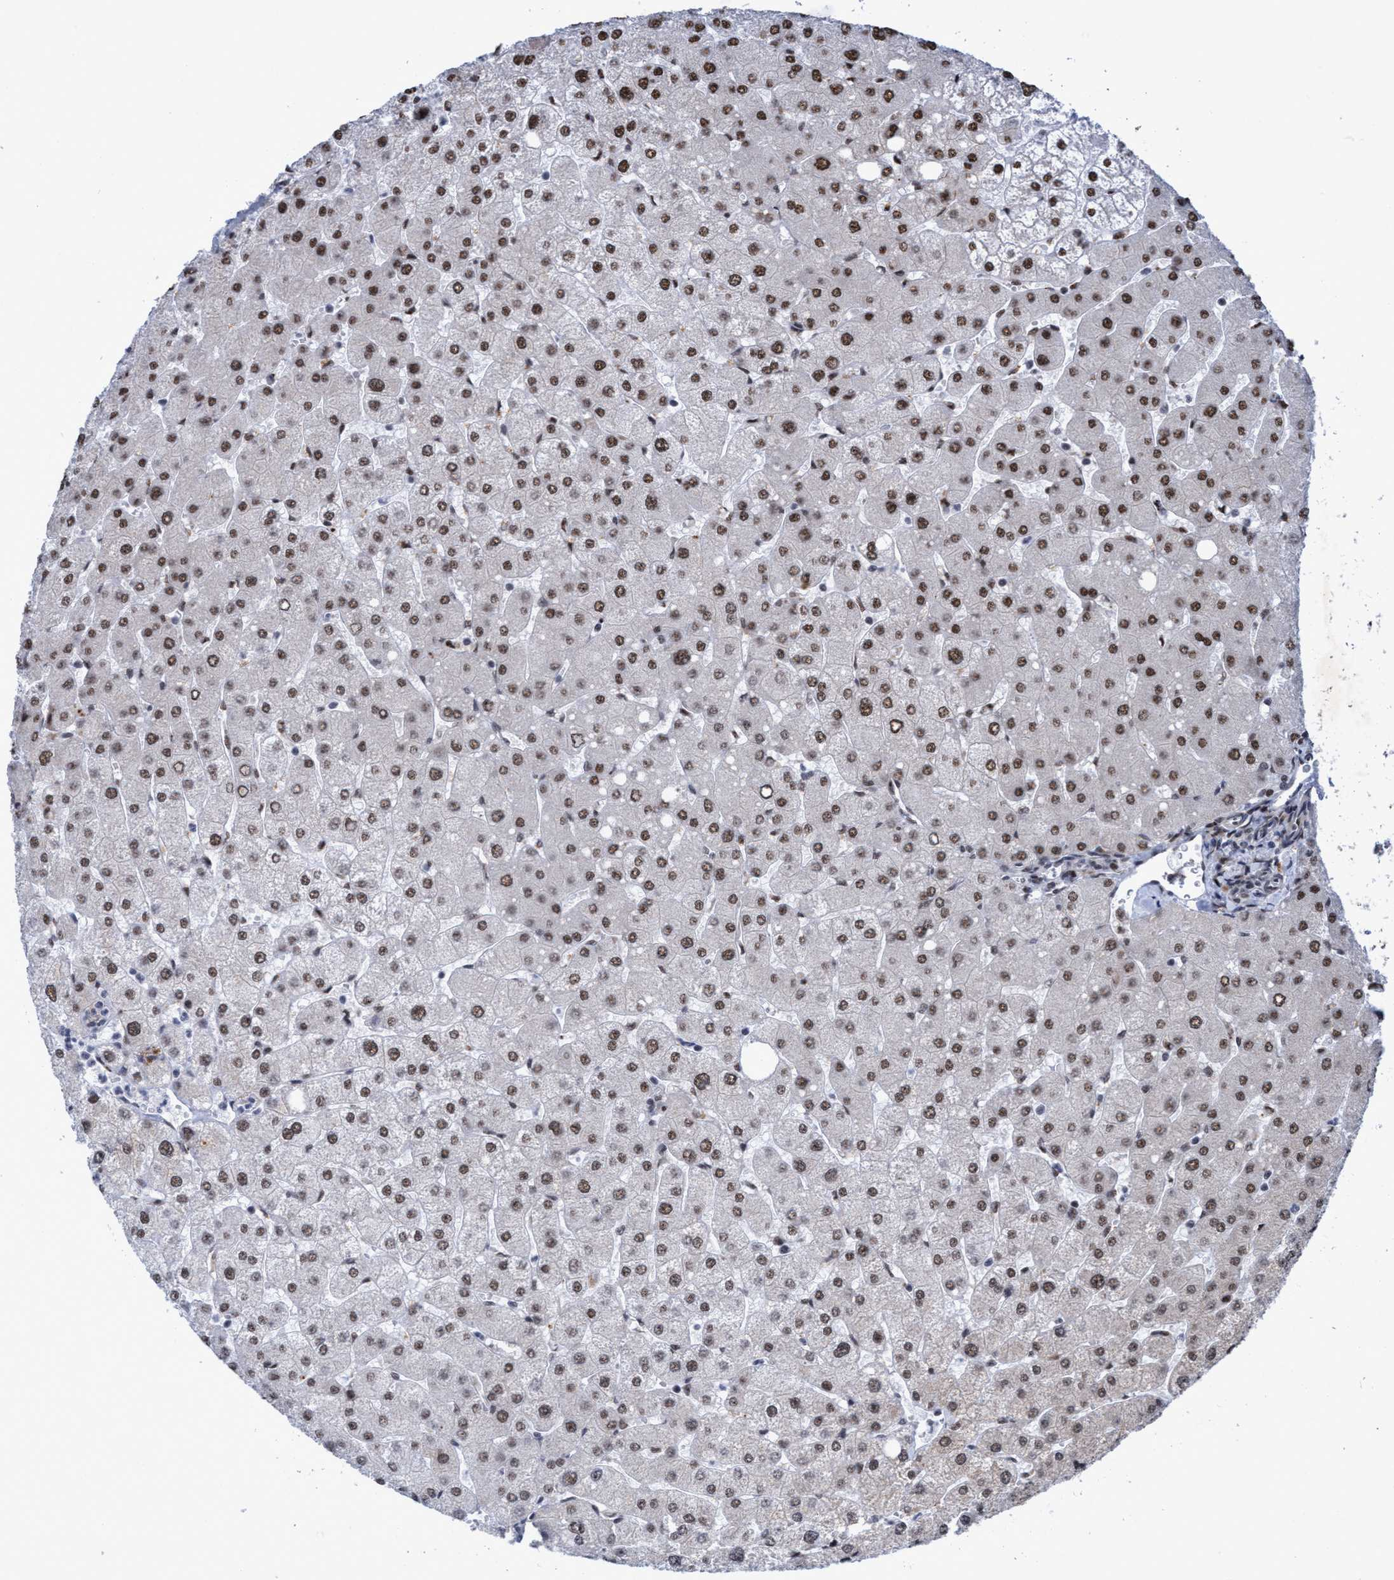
{"staining": {"intensity": "weak", "quantity": "25%-75%", "location": "nuclear"}, "tissue": "liver", "cell_type": "Cholangiocytes", "image_type": "normal", "snomed": [{"axis": "morphology", "description": "Normal tissue, NOS"}, {"axis": "topography", "description": "Liver"}], "caption": "IHC of normal human liver reveals low levels of weak nuclear staining in approximately 25%-75% of cholangiocytes. The staining is performed using DAB (3,3'-diaminobenzidine) brown chromogen to label protein expression. The nuclei are counter-stained blue using hematoxylin.", "gene": "GLT6D1", "patient": {"sex": "male", "age": 55}}